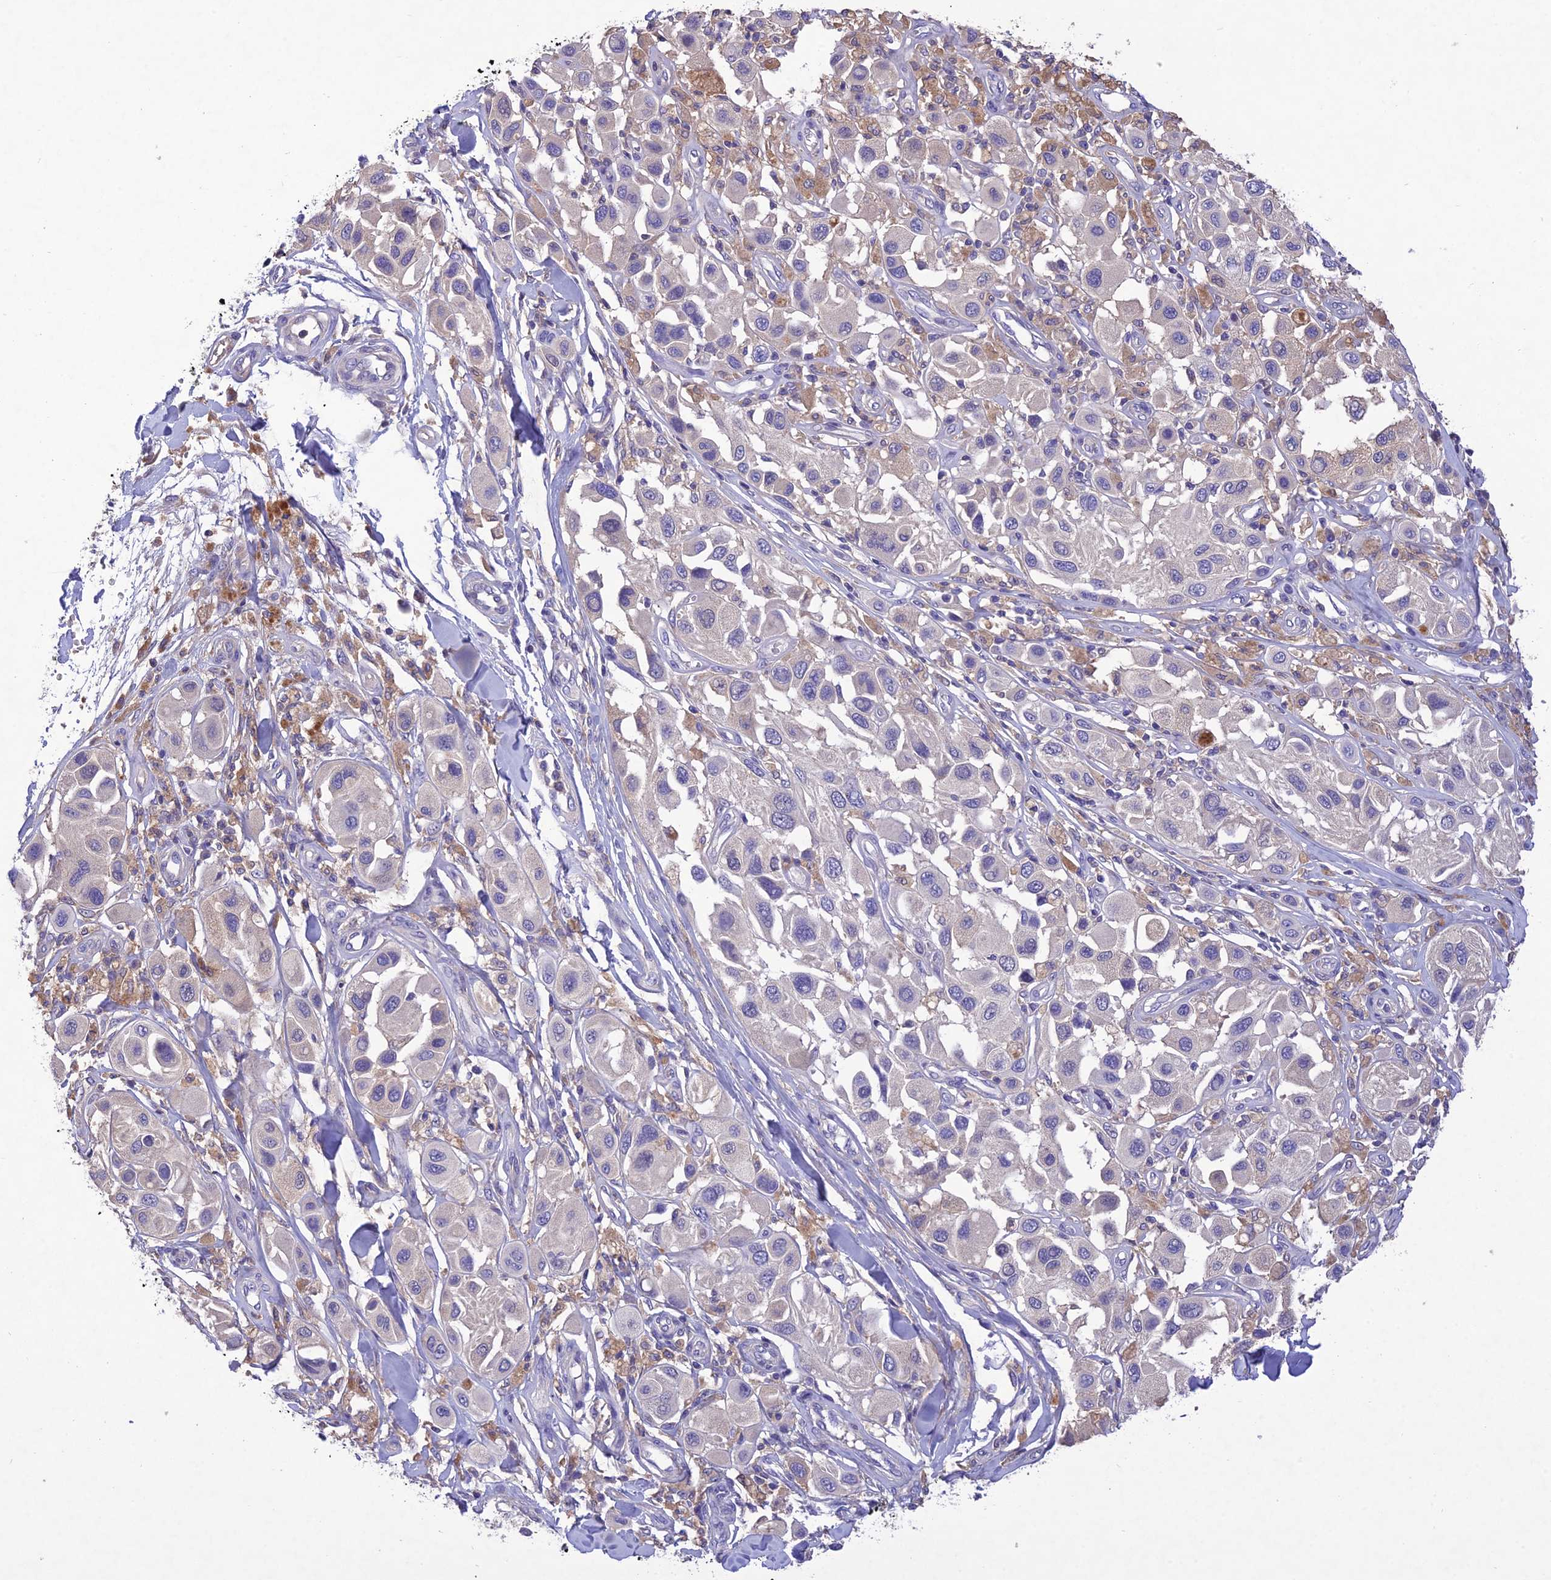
{"staining": {"intensity": "negative", "quantity": "none", "location": "none"}, "tissue": "melanoma", "cell_type": "Tumor cells", "image_type": "cancer", "snomed": [{"axis": "morphology", "description": "Malignant melanoma, Metastatic site"}, {"axis": "topography", "description": "Skin"}], "caption": "A photomicrograph of malignant melanoma (metastatic site) stained for a protein demonstrates no brown staining in tumor cells.", "gene": "SNX24", "patient": {"sex": "male", "age": 41}}